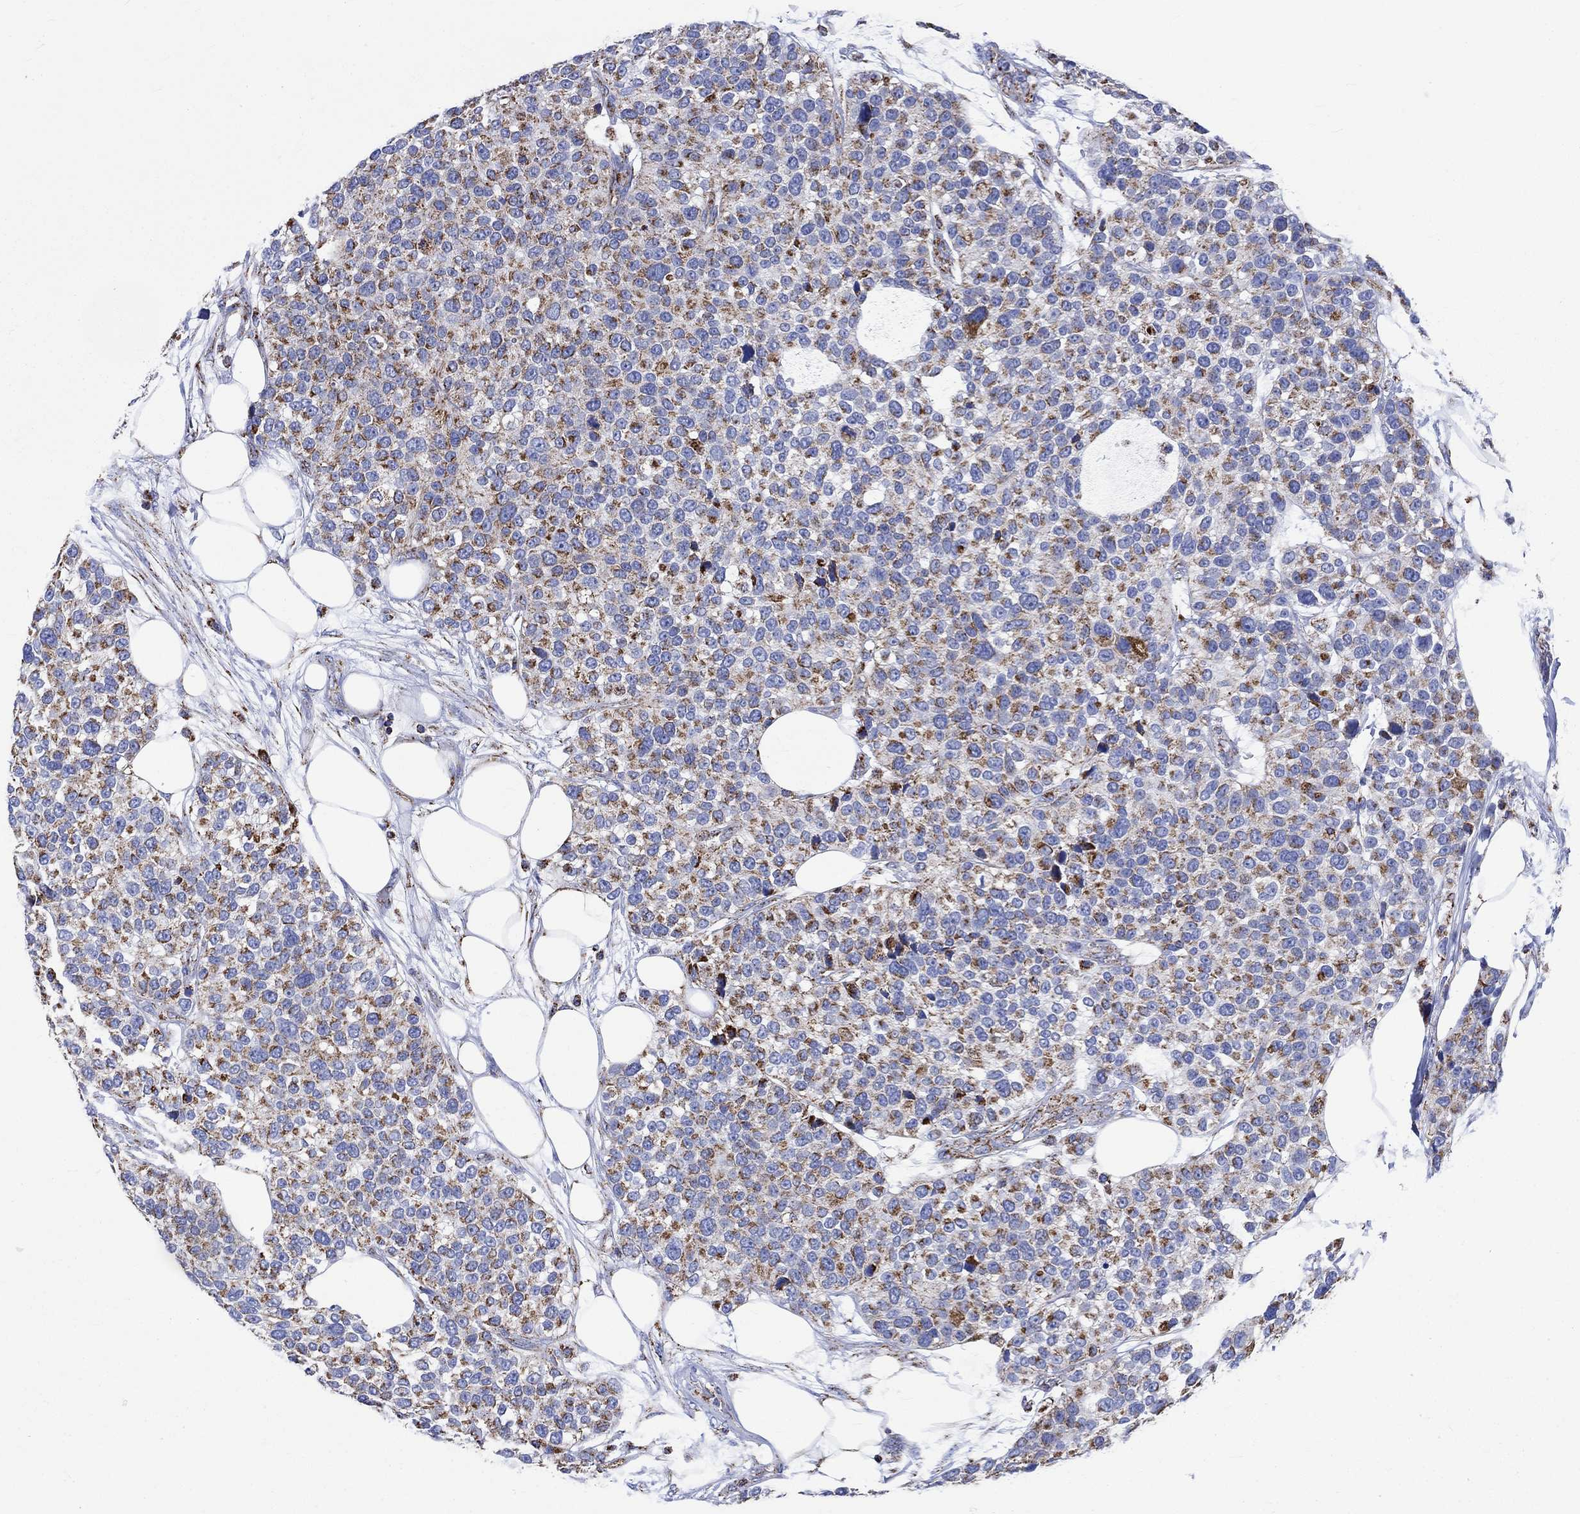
{"staining": {"intensity": "strong", "quantity": "25%-75%", "location": "cytoplasmic/membranous"}, "tissue": "urothelial cancer", "cell_type": "Tumor cells", "image_type": "cancer", "snomed": [{"axis": "morphology", "description": "Urothelial carcinoma, High grade"}, {"axis": "topography", "description": "Urinary bladder"}], "caption": "Approximately 25%-75% of tumor cells in urothelial cancer exhibit strong cytoplasmic/membranous protein staining as visualized by brown immunohistochemical staining.", "gene": "RCE1", "patient": {"sex": "male", "age": 77}}